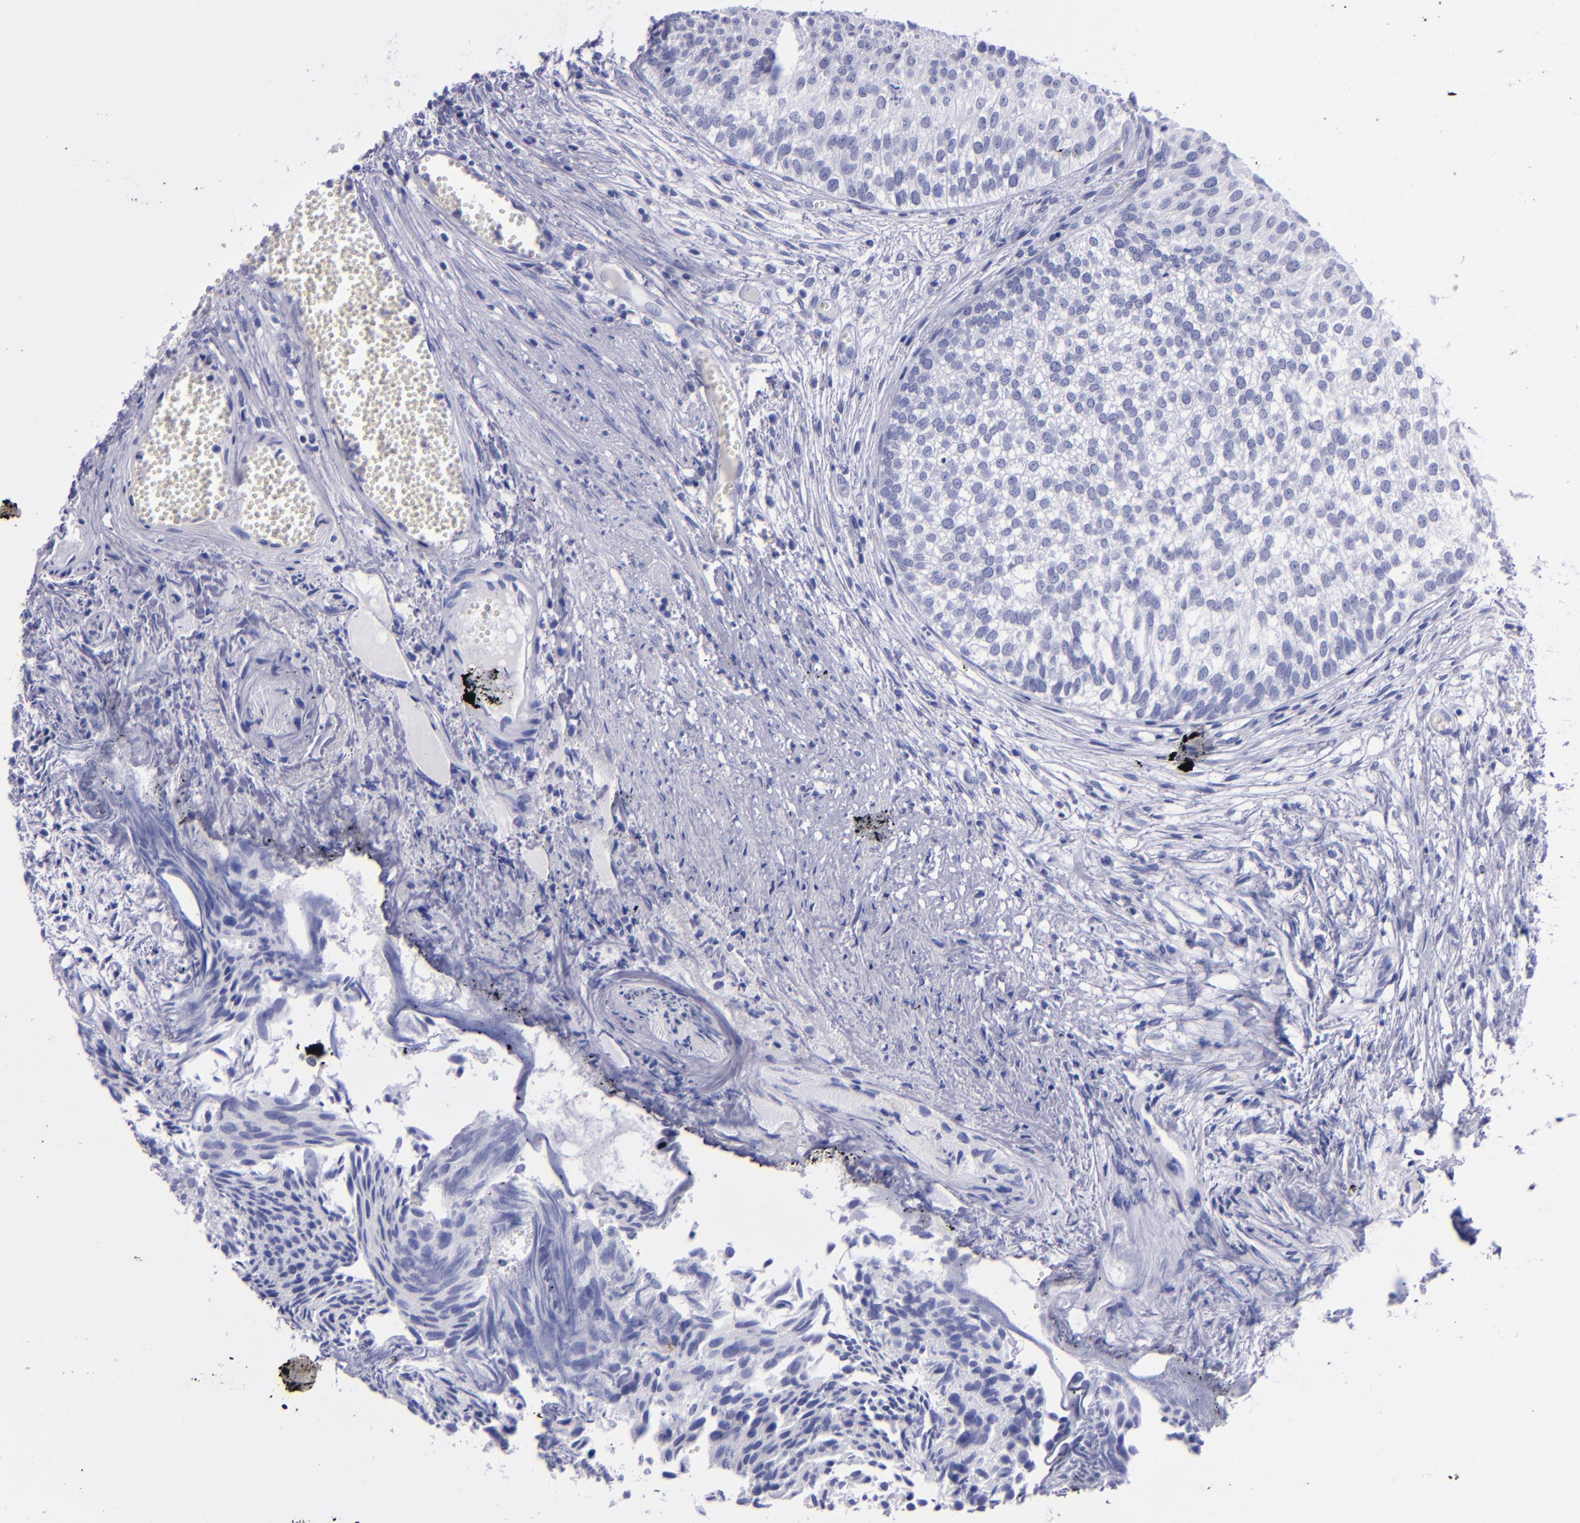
{"staining": {"intensity": "negative", "quantity": "none", "location": "none"}, "tissue": "urothelial cancer", "cell_type": "Tumor cells", "image_type": "cancer", "snomed": [{"axis": "morphology", "description": "Urothelial carcinoma, Low grade"}, {"axis": "topography", "description": "Urinary bladder"}], "caption": "Immunohistochemistry (IHC) micrograph of neoplastic tissue: human urothelial carcinoma (low-grade) stained with DAB (3,3'-diaminobenzidine) displays no significant protein positivity in tumor cells.", "gene": "CD37", "patient": {"sex": "male", "age": 84}}